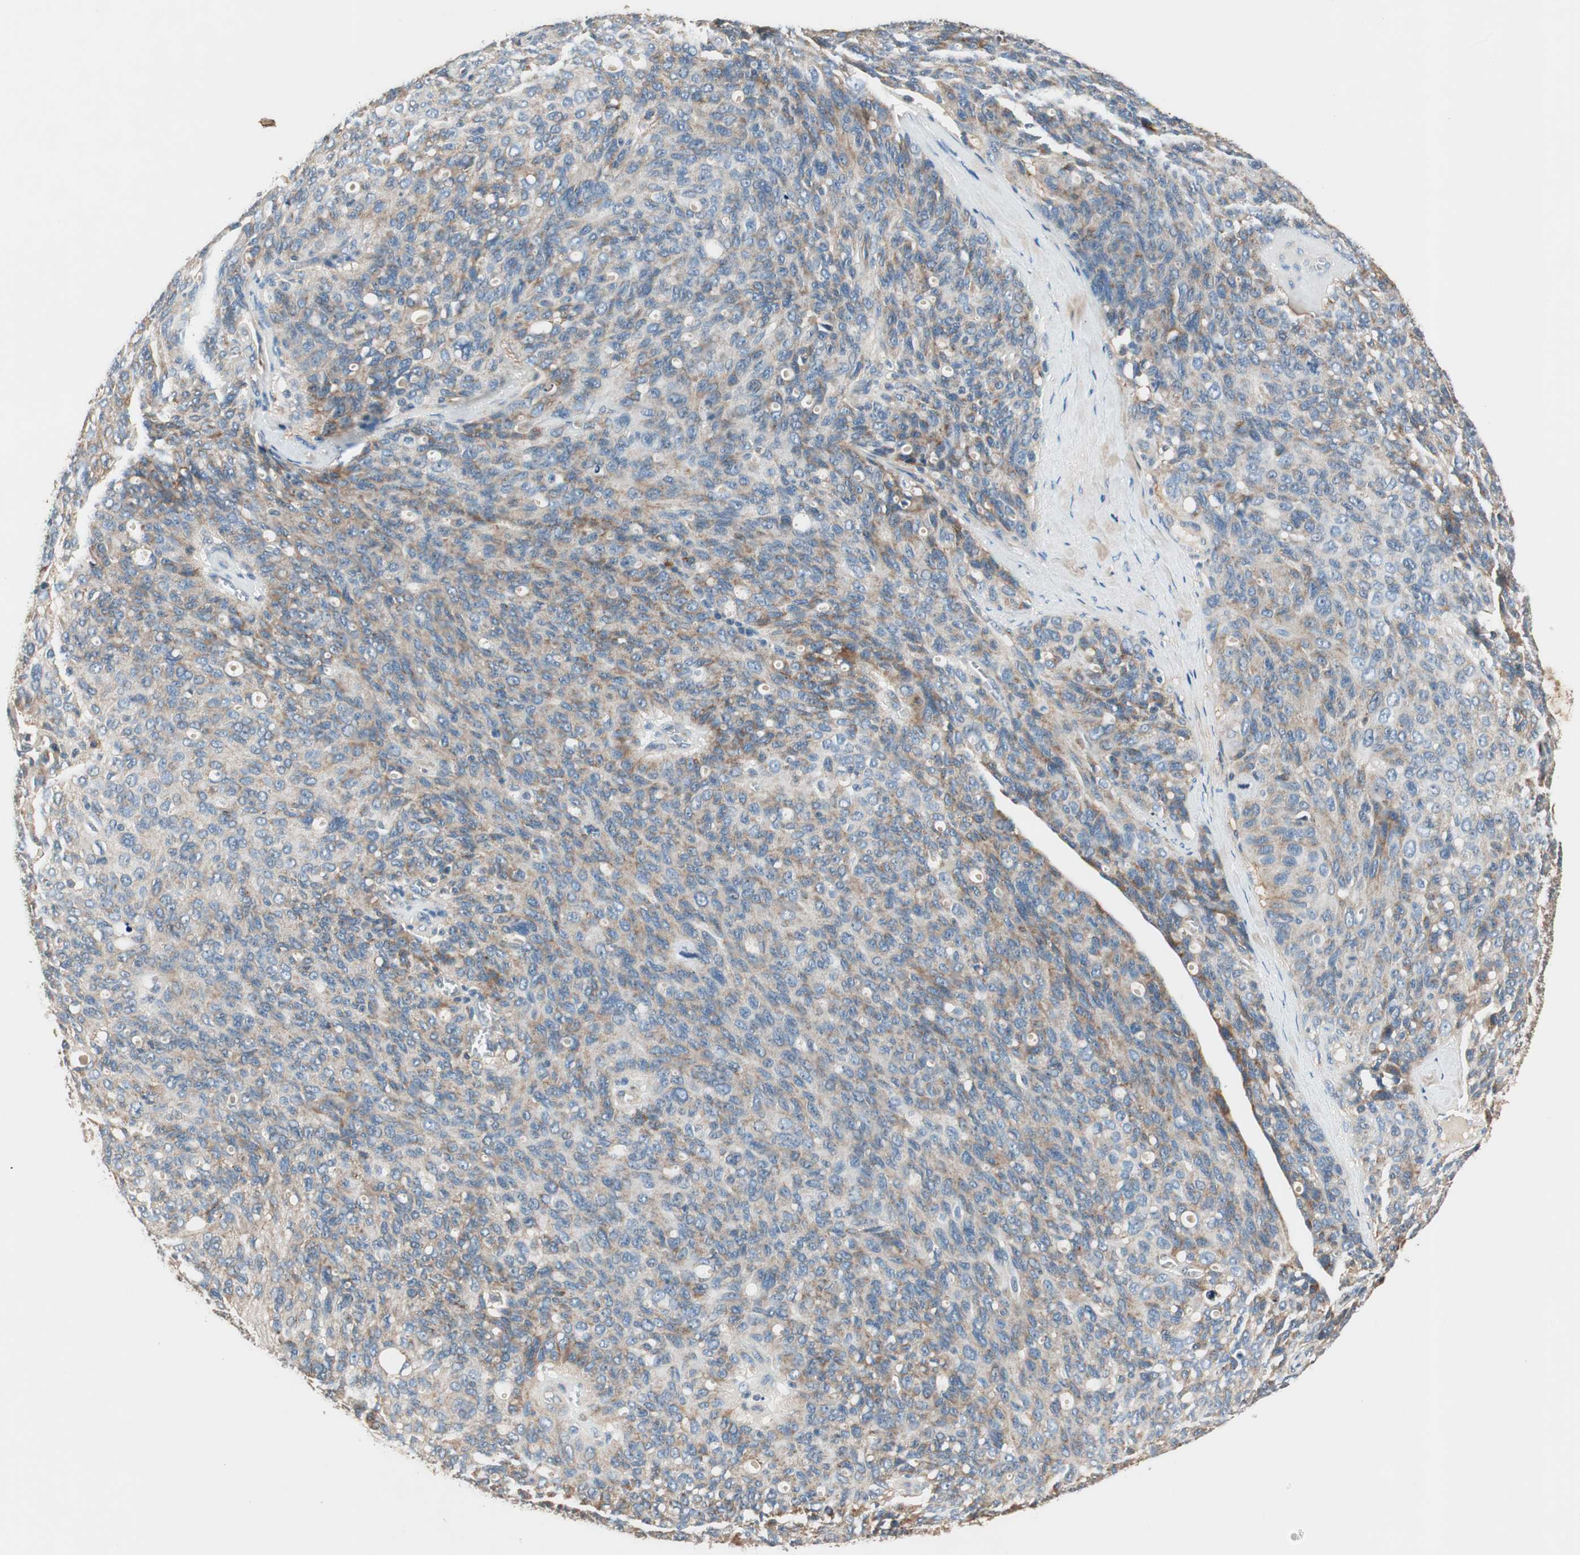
{"staining": {"intensity": "moderate", "quantity": "25%-75%", "location": "cytoplasmic/membranous"}, "tissue": "ovarian cancer", "cell_type": "Tumor cells", "image_type": "cancer", "snomed": [{"axis": "morphology", "description": "Carcinoma, endometroid"}, {"axis": "topography", "description": "Ovary"}], "caption": "Tumor cells demonstrate medium levels of moderate cytoplasmic/membranous expression in approximately 25%-75% of cells in ovarian cancer (endometroid carcinoma).", "gene": "HPN", "patient": {"sex": "female", "age": 60}}